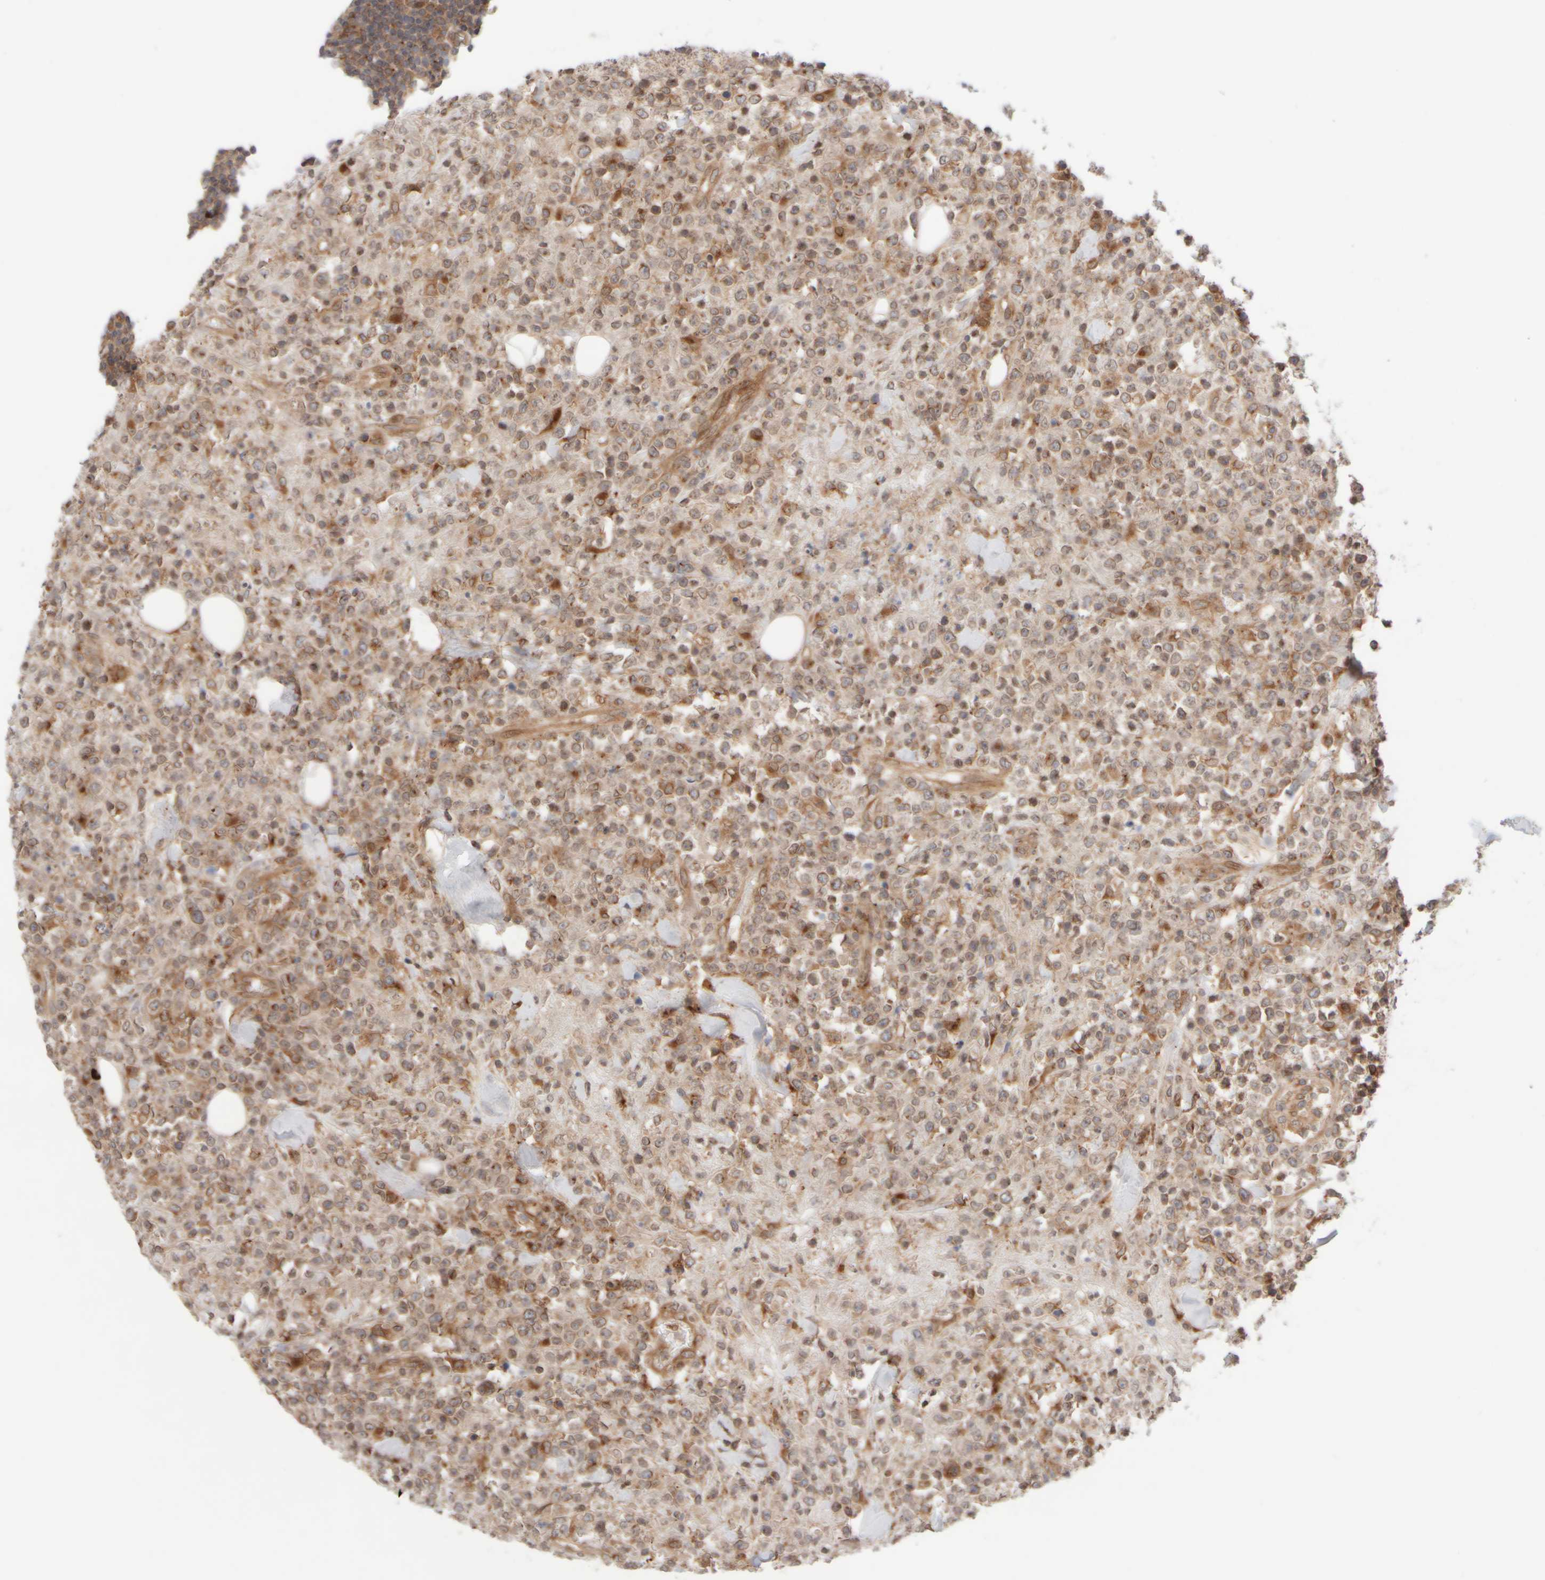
{"staining": {"intensity": "moderate", "quantity": ">75%", "location": "cytoplasmic/membranous"}, "tissue": "lymphoma", "cell_type": "Tumor cells", "image_type": "cancer", "snomed": [{"axis": "morphology", "description": "Malignant lymphoma, non-Hodgkin's type, High grade"}, {"axis": "topography", "description": "Colon"}], "caption": "Protein staining of malignant lymphoma, non-Hodgkin's type (high-grade) tissue demonstrates moderate cytoplasmic/membranous staining in approximately >75% of tumor cells. The protein is stained brown, and the nuclei are stained in blue (DAB (3,3'-diaminobenzidine) IHC with brightfield microscopy, high magnification).", "gene": "GCN1", "patient": {"sex": "female", "age": 53}}